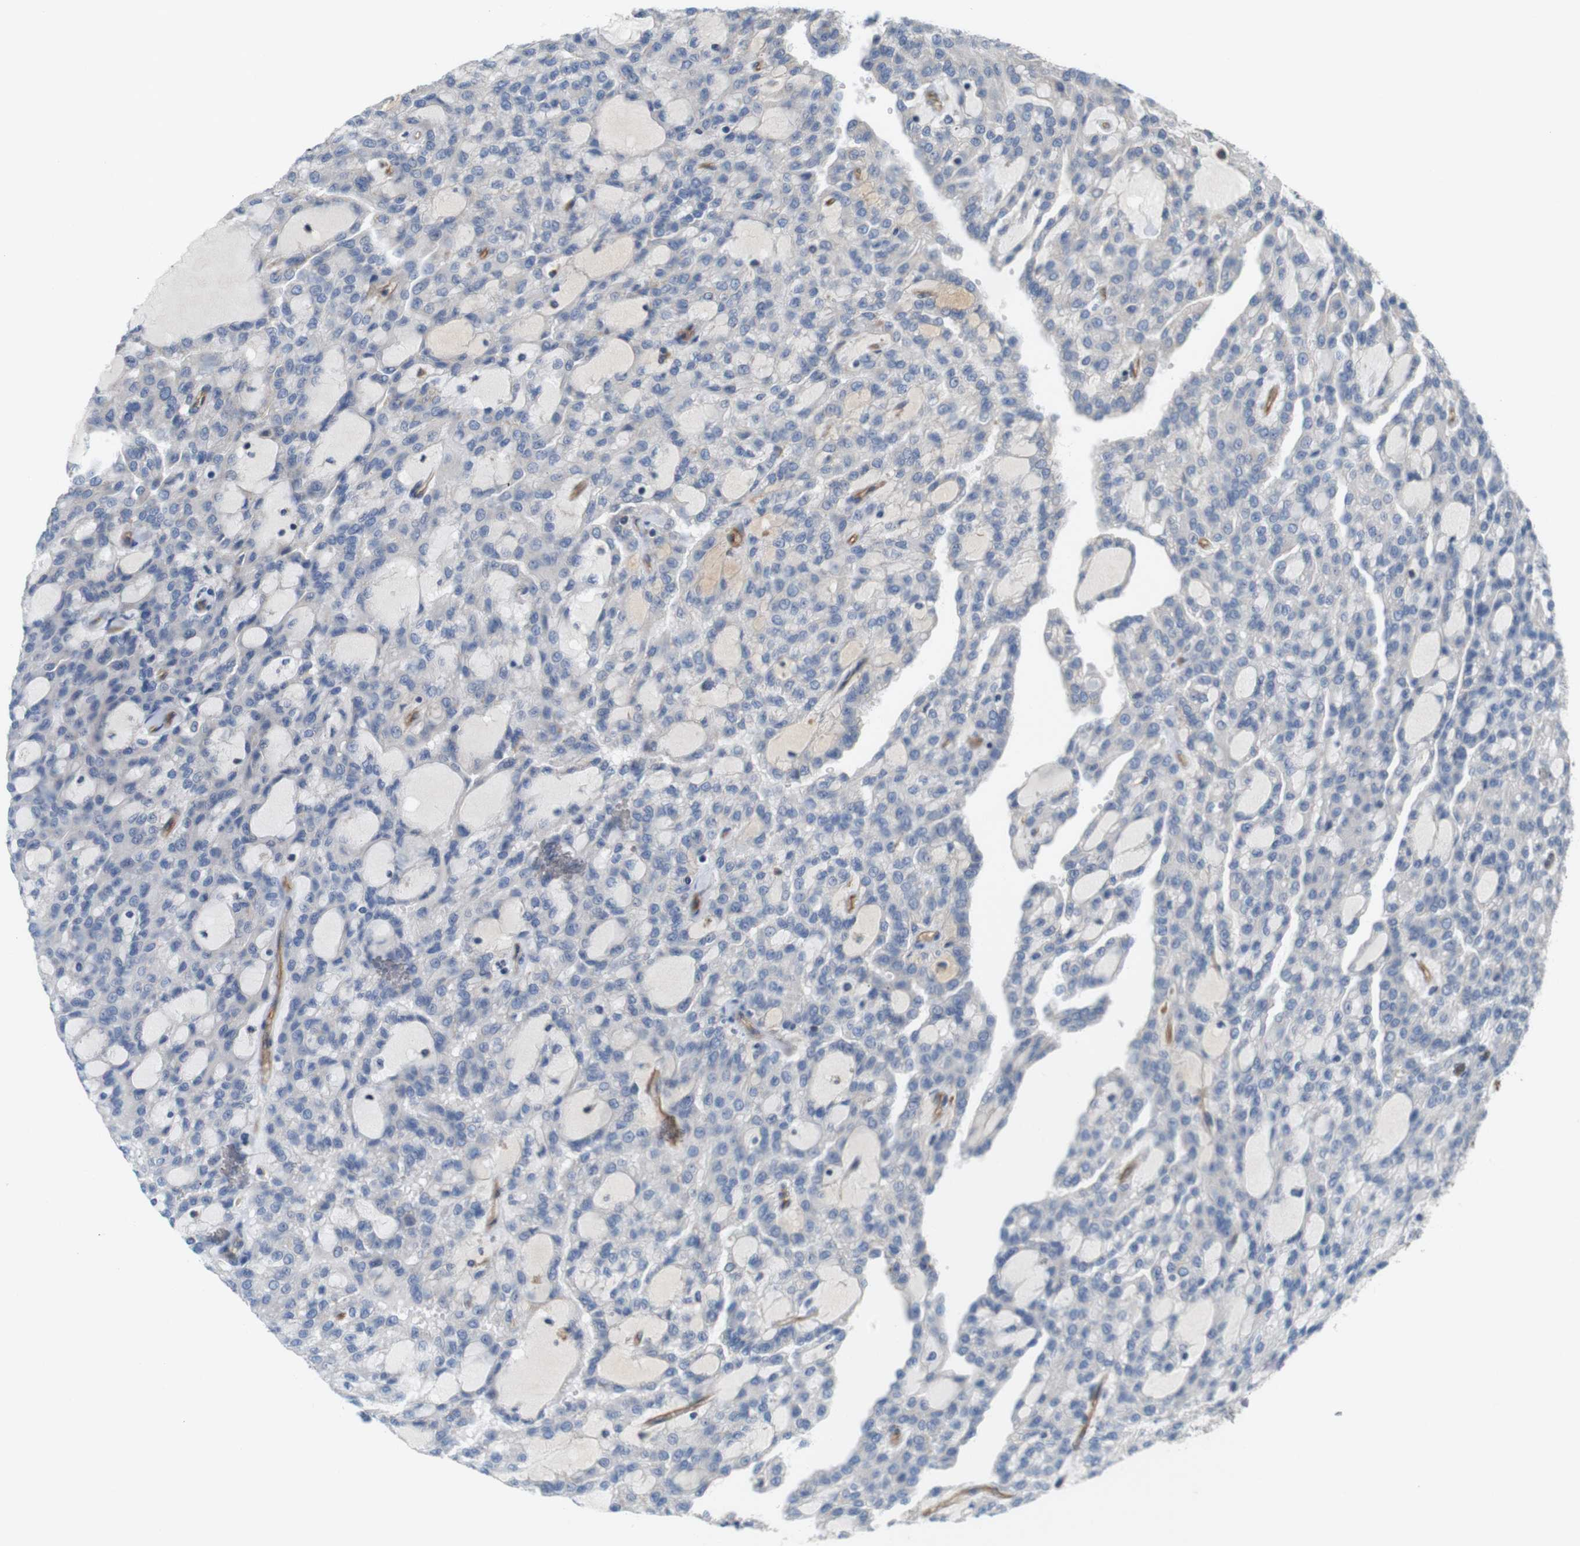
{"staining": {"intensity": "negative", "quantity": "none", "location": "none"}, "tissue": "renal cancer", "cell_type": "Tumor cells", "image_type": "cancer", "snomed": [{"axis": "morphology", "description": "Adenocarcinoma, NOS"}, {"axis": "topography", "description": "Kidney"}], "caption": "This image is of renal cancer stained with immunohistochemistry to label a protein in brown with the nuclei are counter-stained blue. There is no staining in tumor cells. (IHC, brightfield microscopy, high magnification).", "gene": "BVES", "patient": {"sex": "male", "age": 63}}